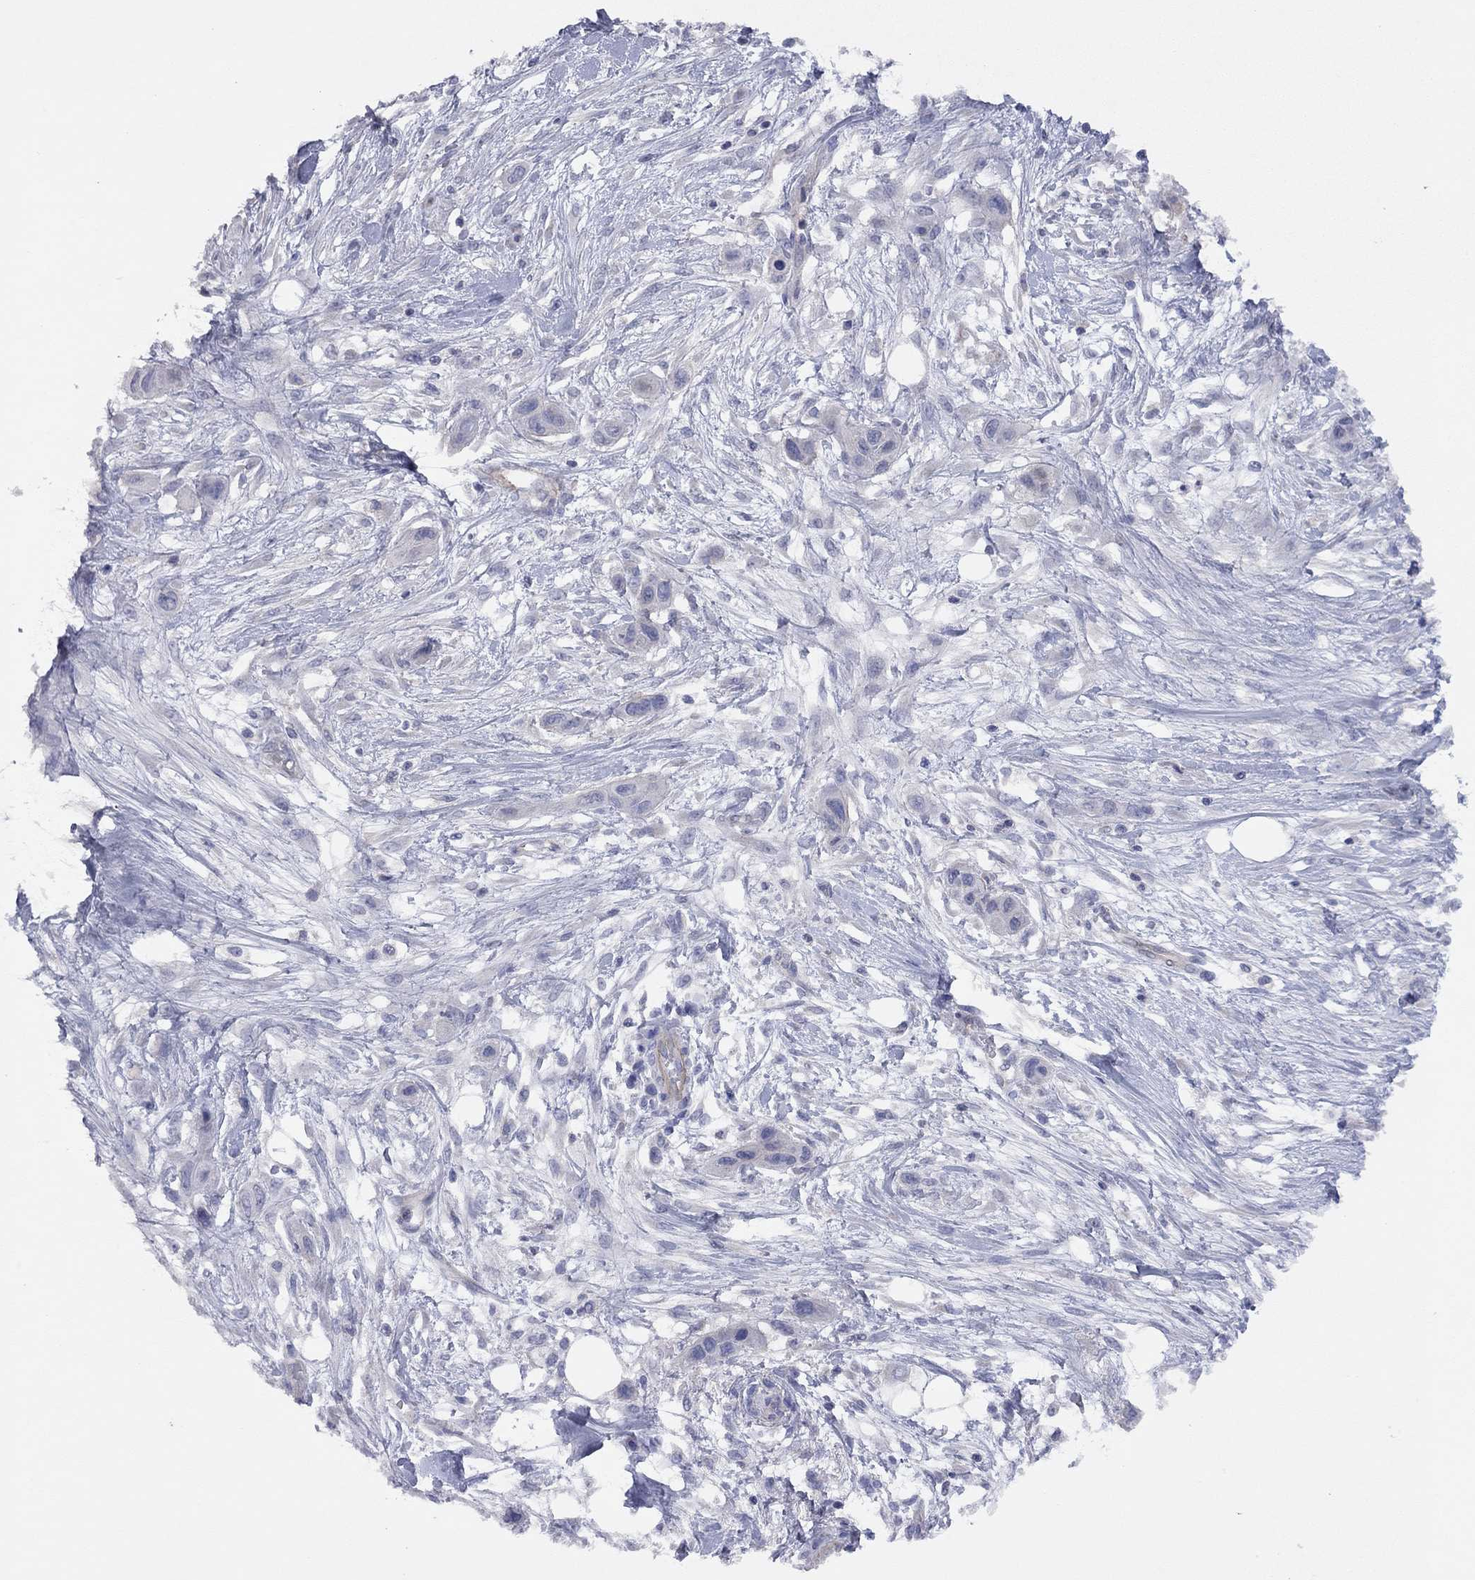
{"staining": {"intensity": "negative", "quantity": "none", "location": "none"}, "tissue": "skin cancer", "cell_type": "Tumor cells", "image_type": "cancer", "snomed": [{"axis": "morphology", "description": "Squamous cell carcinoma, NOS"}, {"axis": "topography", "description": "Skin"}], "caption": "A photomicrograph of squamous cell carcinoma (skin) stained for a protein demonstrates no brown staining in tumor cells. Nuclei are stained in blue.", "gene": "KCNB1", "patient": {"sex": "male", "age": 79}}